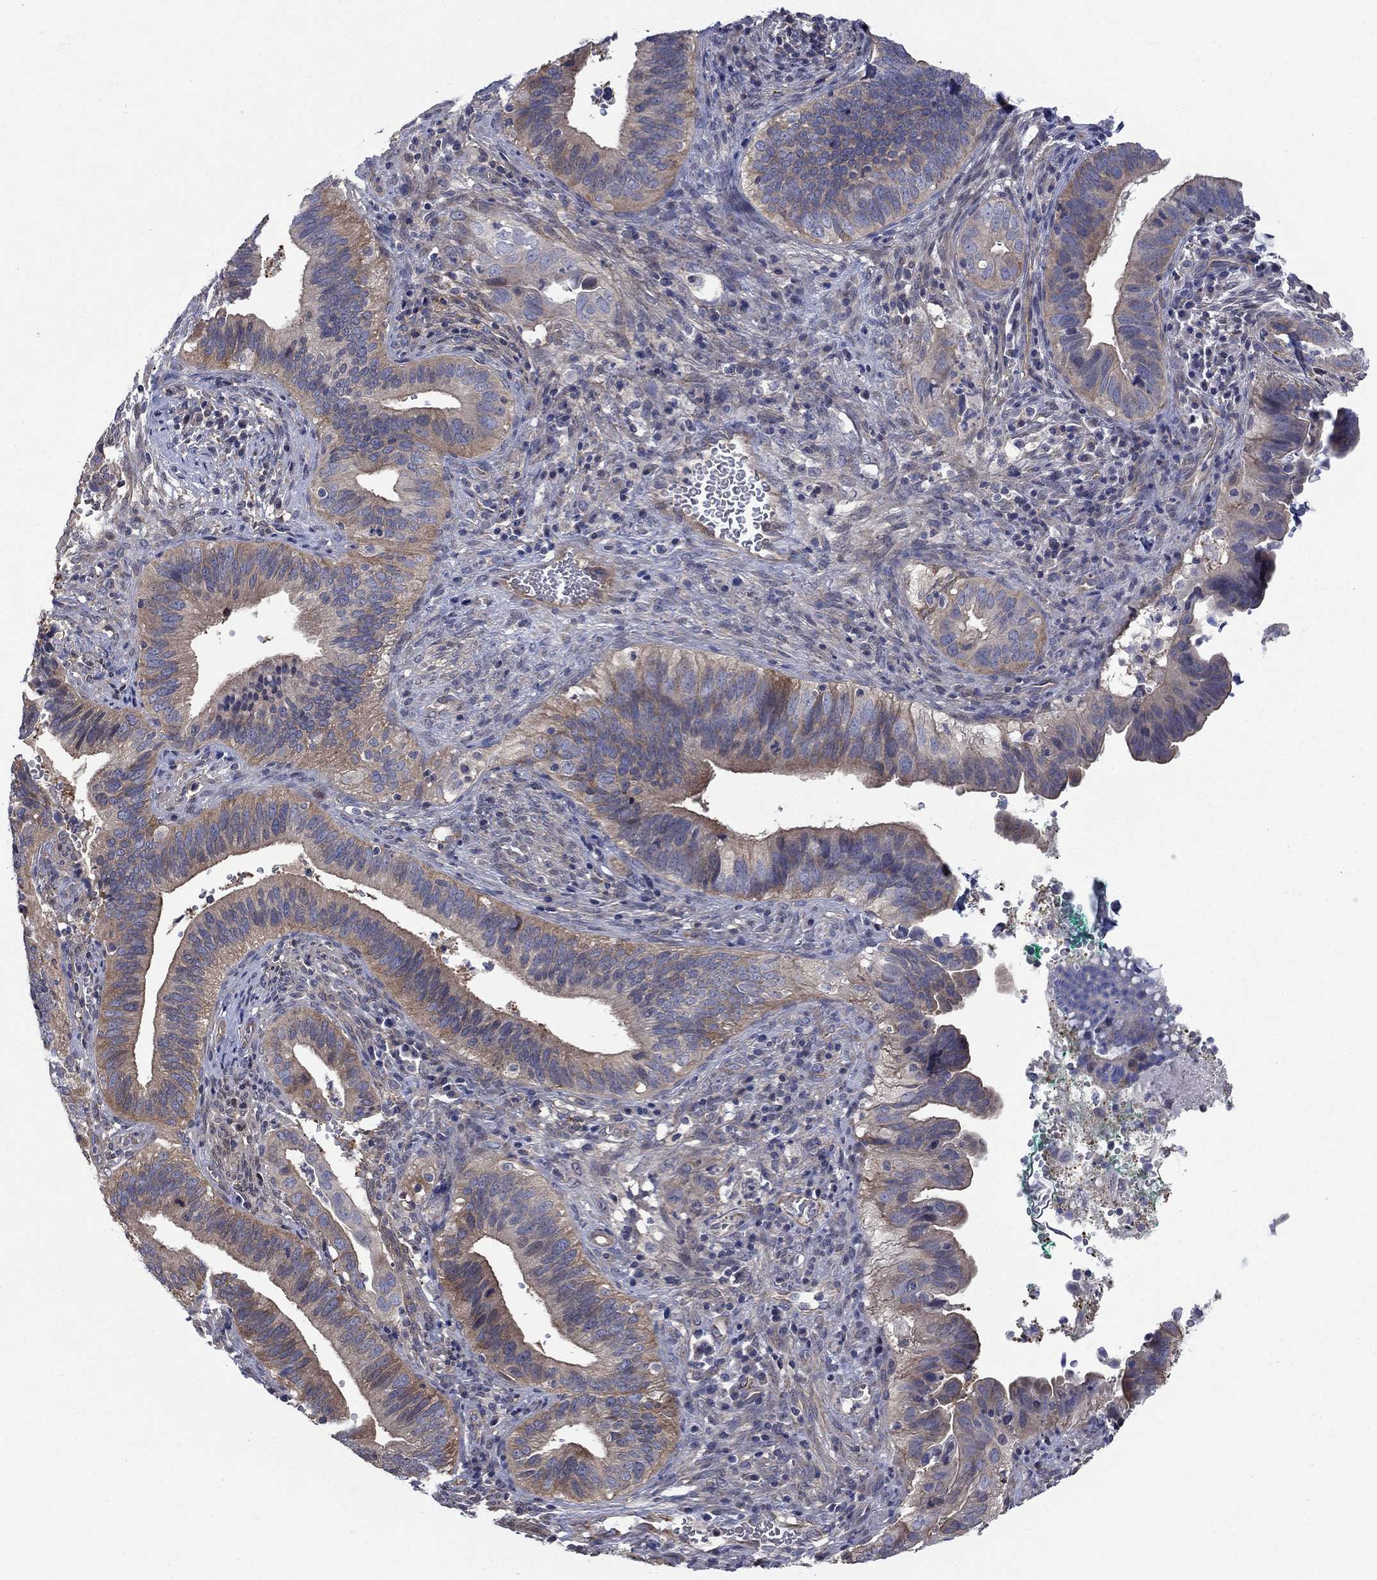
{"staining": {"intensity": "moderate", "quantity": "25%-75%", "location": "cytoplasmic/membranous"}, "tissue": "cervical cancer", "cell_type": "Tumor cells", "image_type": "cancer", "snomed": [{"axis": "morphology", "description": "Adenocarcinoma, NOS"}, {"axis": "topography", "description": "Cervix"}], "caption": "About 25%-75% of tumor cells in human cervical adenocarcinoma display moderate cytoplasmic/membranous protein expression as visualized by brown immunohistochemical staining.", "gene": "PDZD2", "patient": {"sex": "female", "age": 42}}